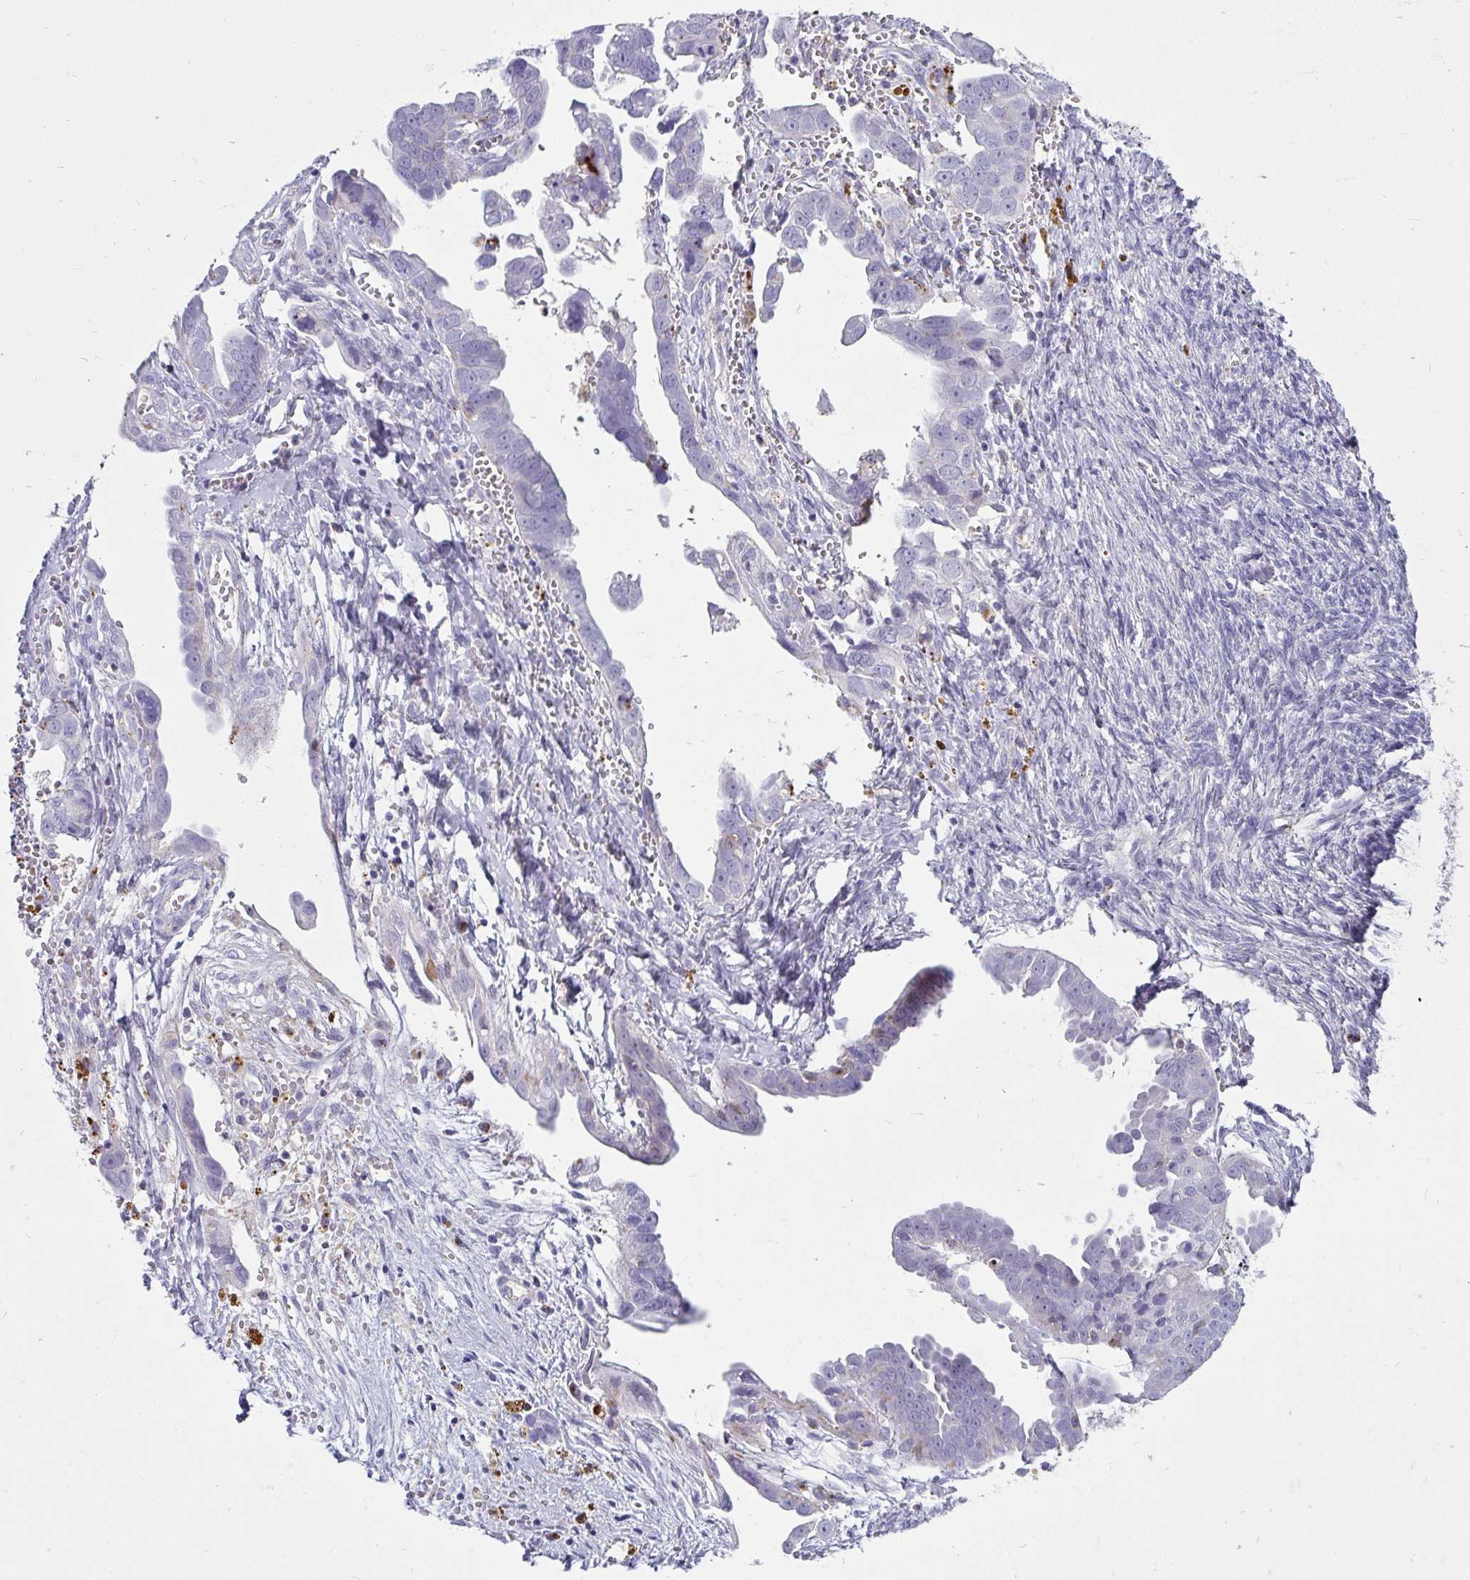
{"staining": {"intensity": "negative", "quantity": "none", "location": "none"}, "tissue": "ovarian cancer", "cell_type": "Tumor cells", "image_type": "cancer", "snomed": [{"axis": "morphology", "description": "Cystadenocarcinoma, serous, NOS"}, {"axis": "topography", "description": "Ovary"}], "caption": "Serous cystadenocarcinoma (ovarian) stained for a protein using IHC reveals no positivity tumor cells.", "gene": "CTSZ", "patient": {"sex": "female", "age": 59}}